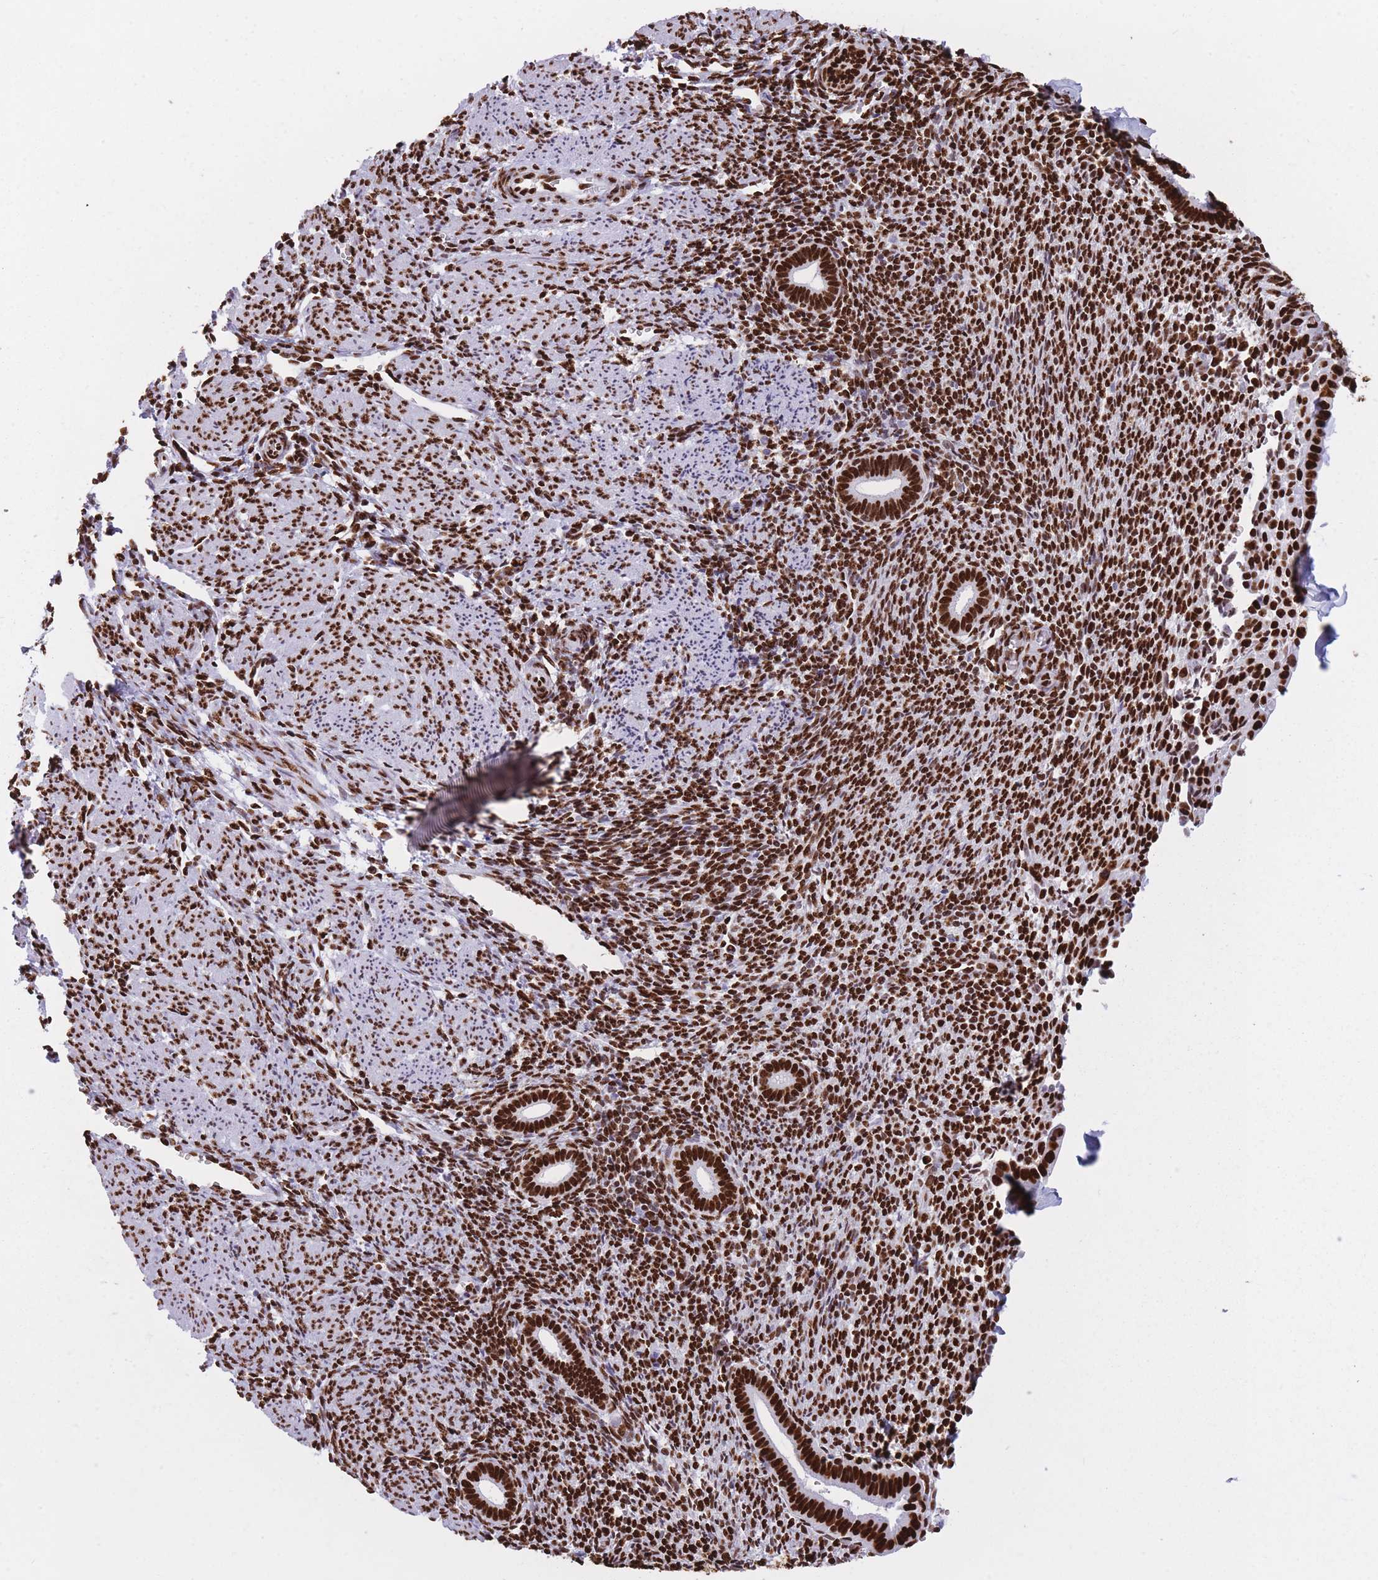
{"staining": {"intensity": "strong", "quantity": ">75%", "location": "nuclear"}, "tissue": "endometrium", "cell_type": "Cells in endometrial stroma", "image_type": "normal", "snomed": [{"axis": "morphology", "description": "Normal tissue, NOS"}, {"axis": "topography", "description": "Endometrium"}], "caption": "About >75% of cells in endometrial stroma in benign human endometrium exhibit strong nuclear protein expression as visualized by brown immunohistochemical staining.", "gene": "HNRNPUL1", "patient": {"sex": "female", "age": 32}}